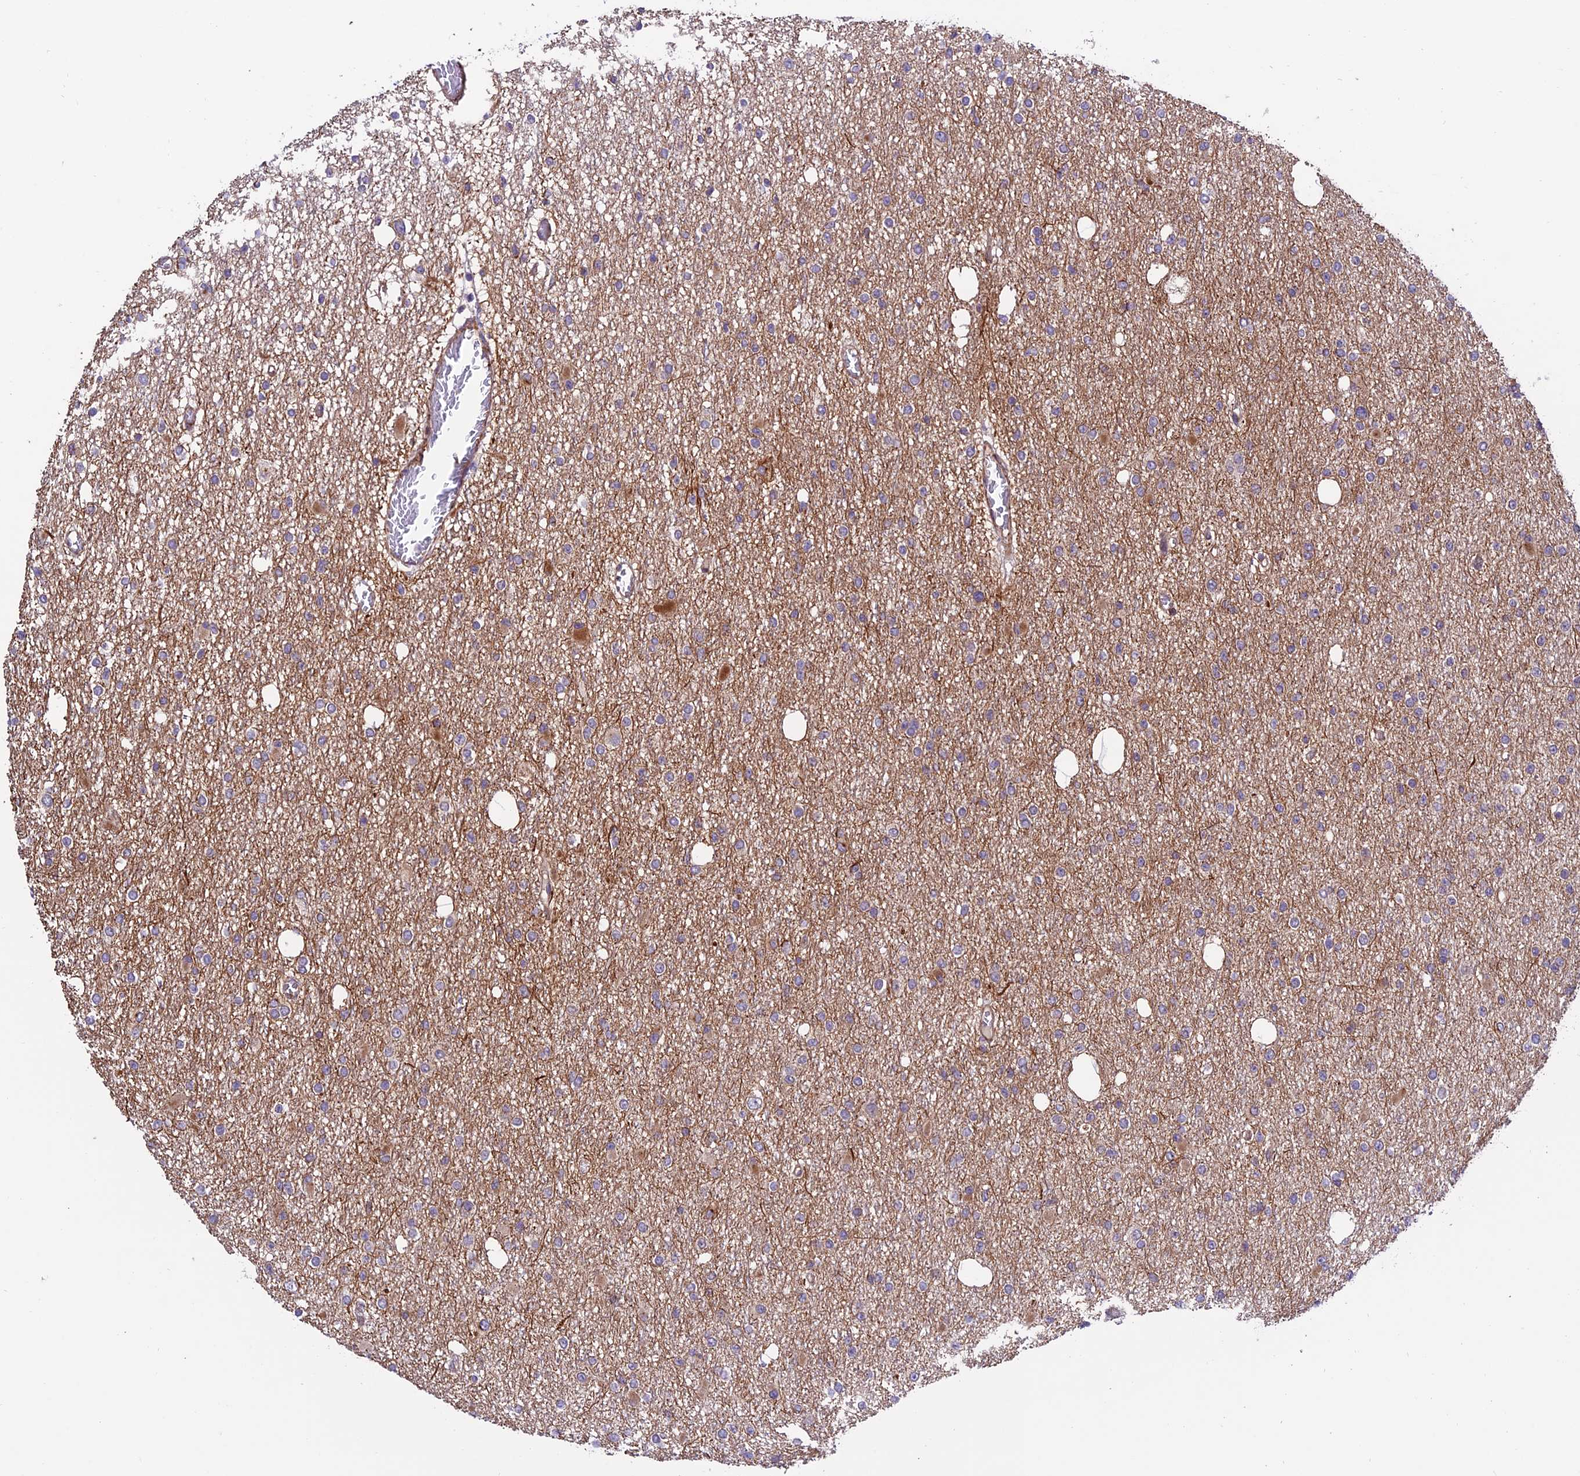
{"staining": {"intensity": "moderate", "quantity": "<25%", "location": "cytoplasmic/membranous"}, "tissue": "glioma", "cell_type": "Tumor cells", "image_type": "cancer", "snomed": [{"axis": "morphology", "description": "Glioma, malignant, Low grade"}, {"axis": "topography", "description": "Brain"}], "caption": "A high-resolution photomicrograph shows immunohistochemistry staining of malignant low-grade glioma, which demonstrates moderate cytoplasmic/membranous positivity in about <25% of tumor cells.", "gene": "TNIP3", "patient": {"sex": "female", "age": 22}}